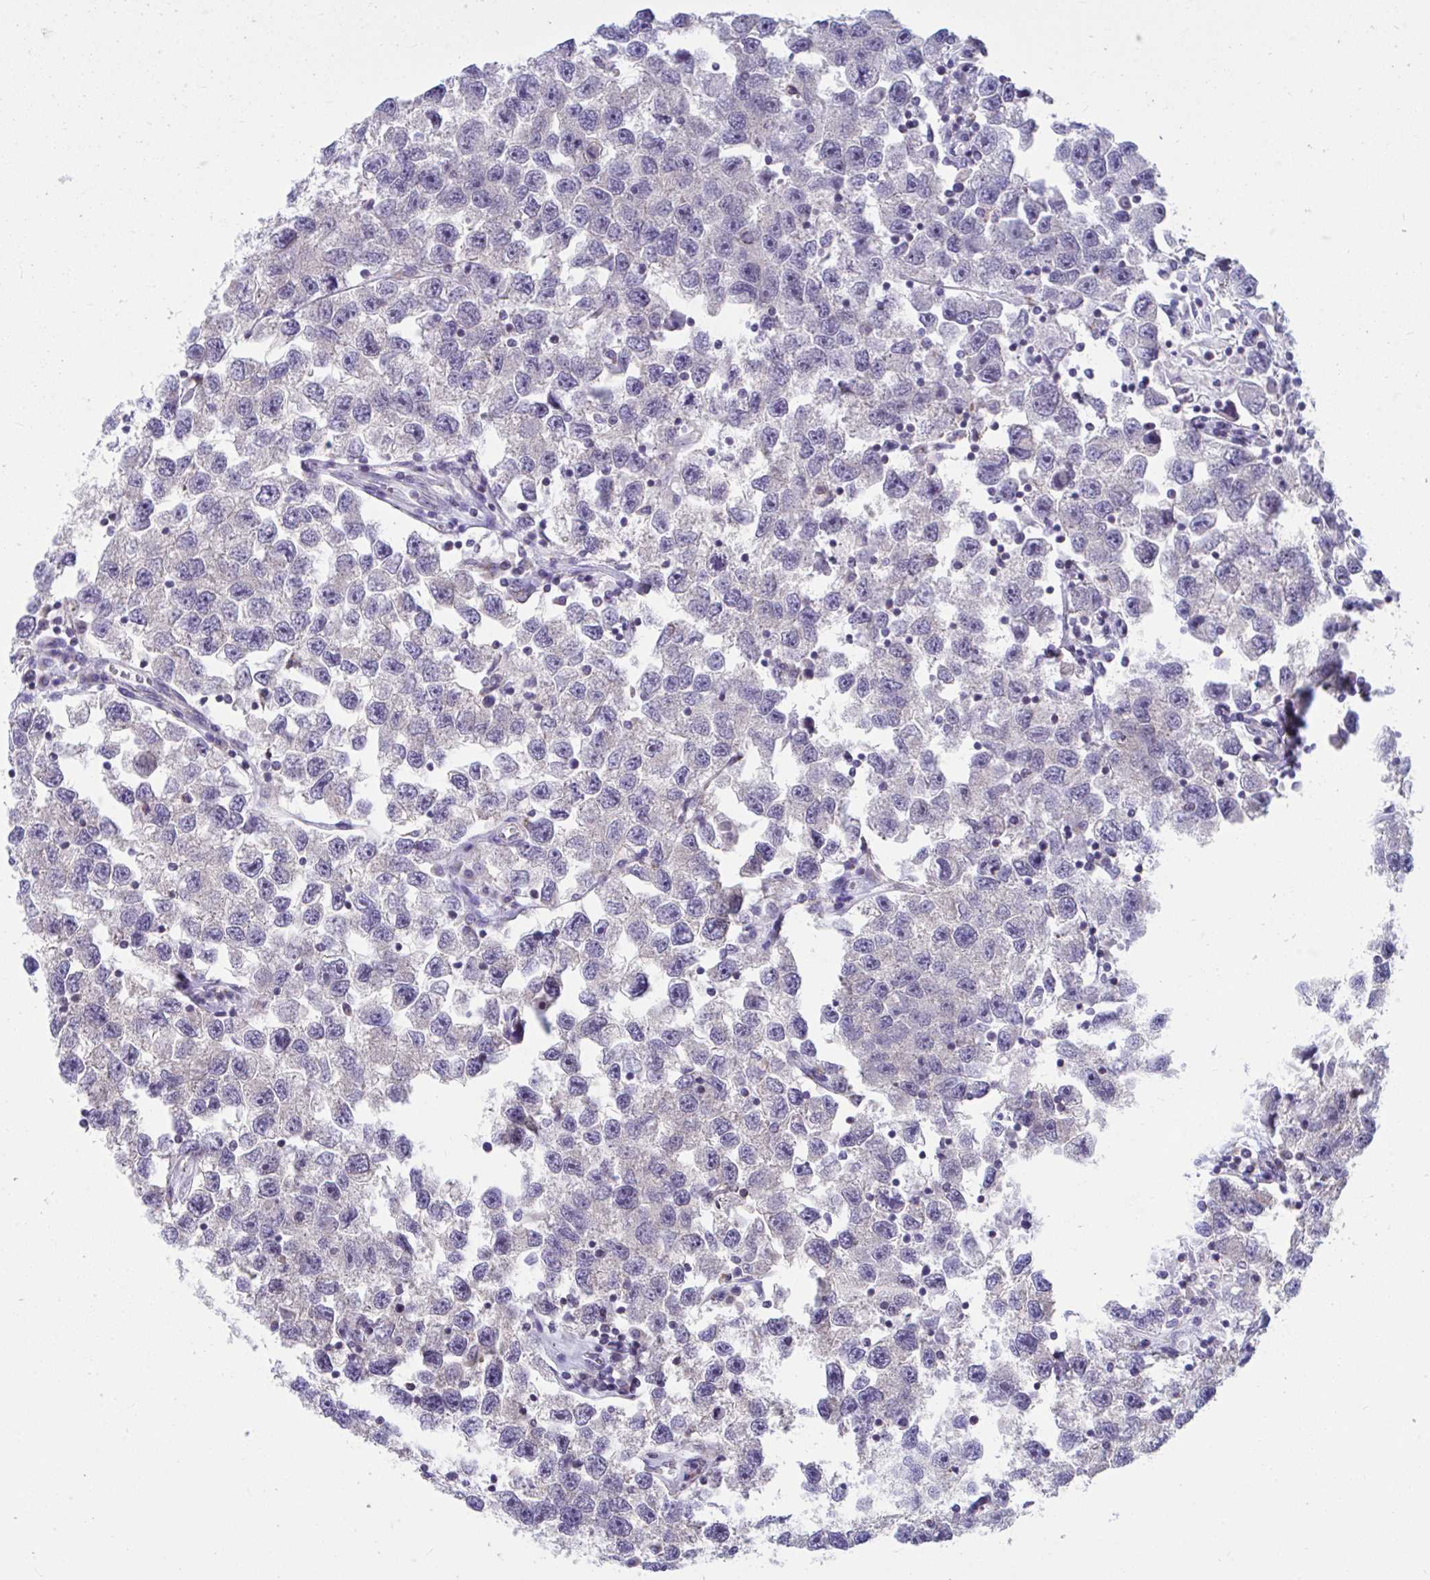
{"staining": {"intensity": "negative", "quantity": "none", "location": "none"}, "tissue": "testis cancer", "cell_type": "Tumor cells", "image_type": "cancer", "snomed": [{"axis": "morphology", "description": "Seminoma, NOS"}, {"axis": "topography", "description": "Testis"}], "caption": "Immunohistochemistry histopathology image of human testis cancer stained for a protein (brown), which displays no expression in tumor cells.", "gene": "OR13A1", "patient": {"sex": "male", "age": 26}}